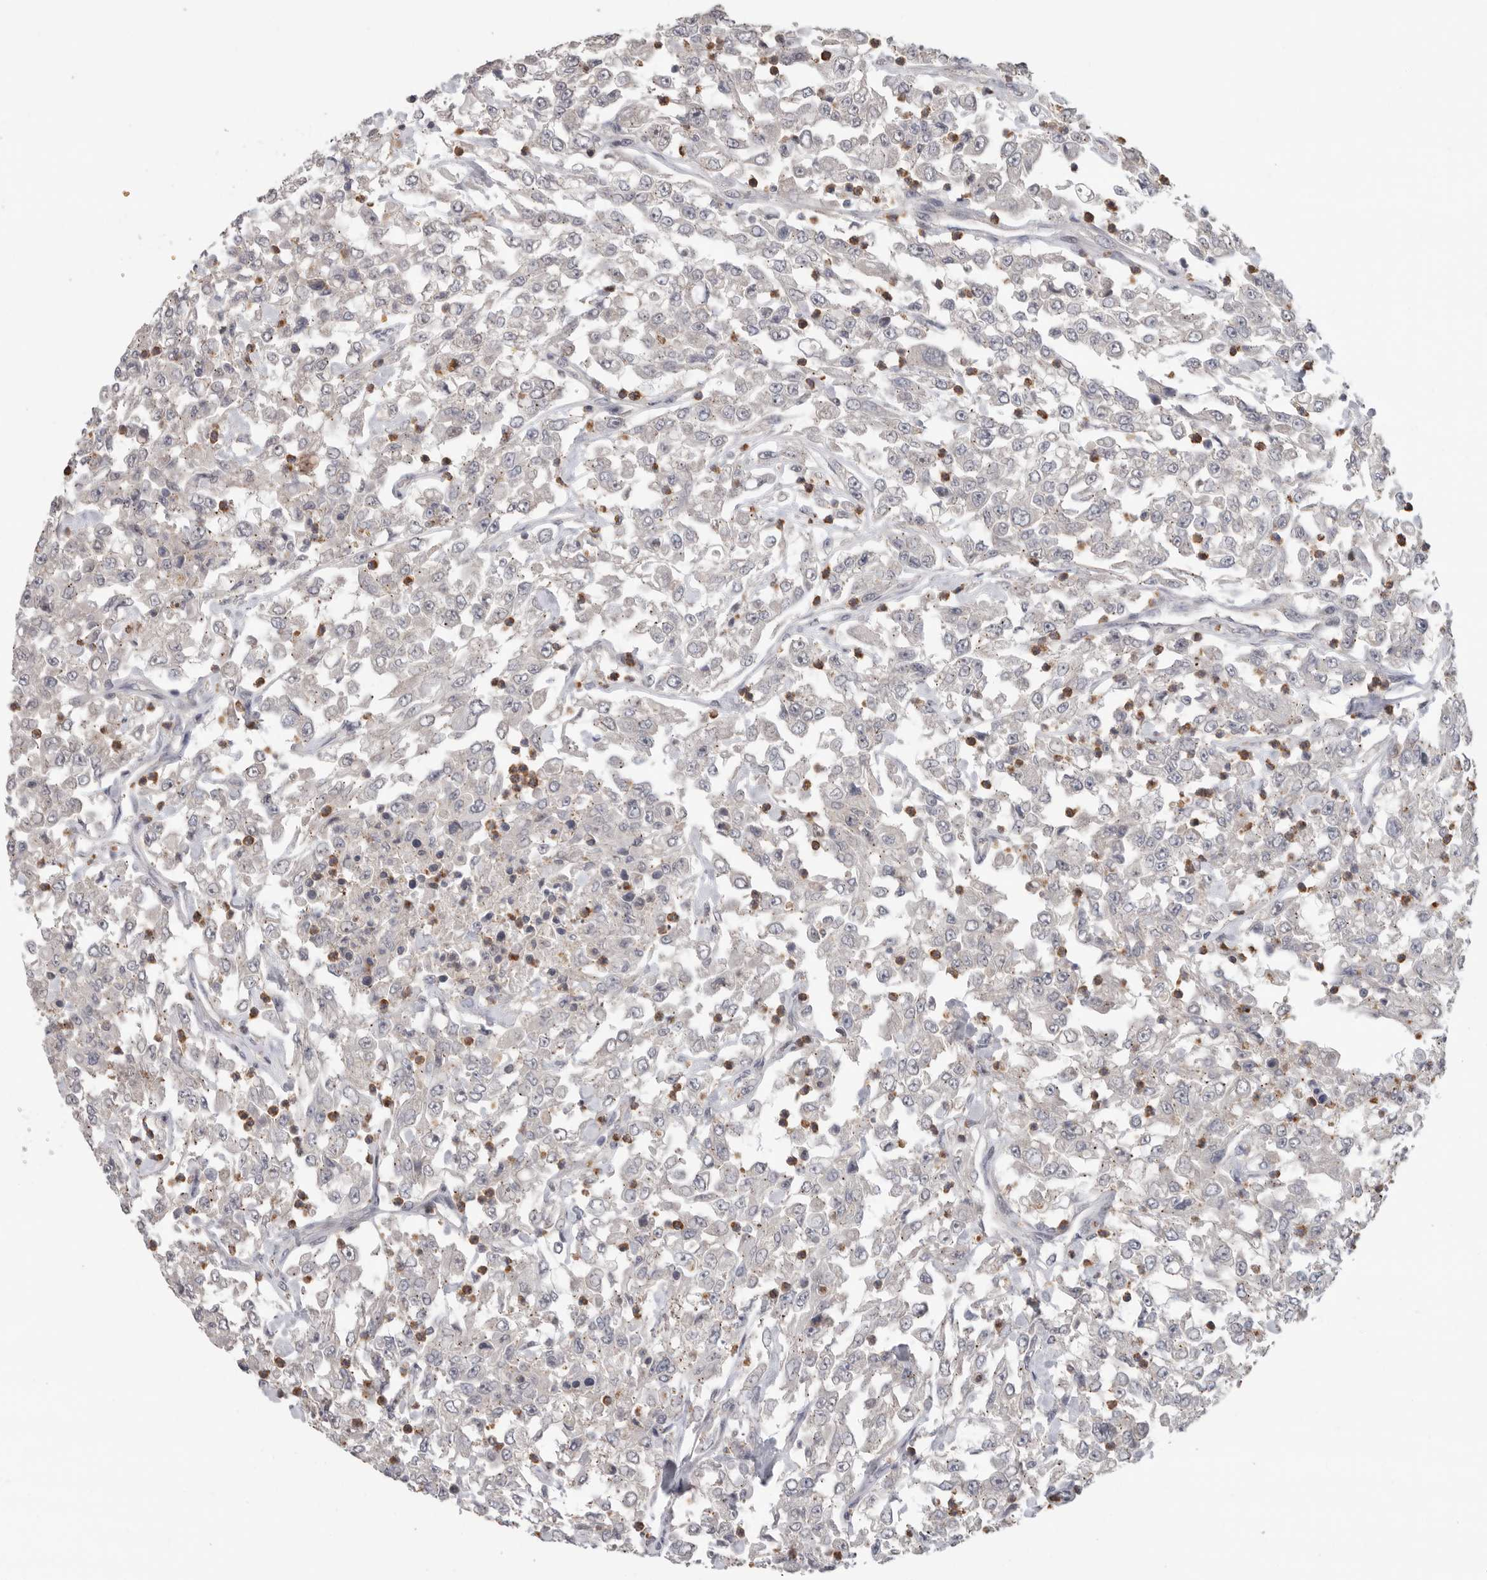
{"staining": {"intensity": "negative", "quantity": "none", "location": "none"}, "tissue": "urothelial cancer", "cell_type": "Tumor cells", "image_type": "cancer", "snomed": [{"axis": "morphology", "description": "Urothelial carcinoma, High grade"}, {"axis": "topography", "description": "Urinary bladder"}], "caption": "IHC image of neoplastic tissue: urothelial cancer stained with DAB demonstrates no significant protein positivity in tumor cells.", "gene": "KLK5", "patient": {"sex": "male", "age": 46}}